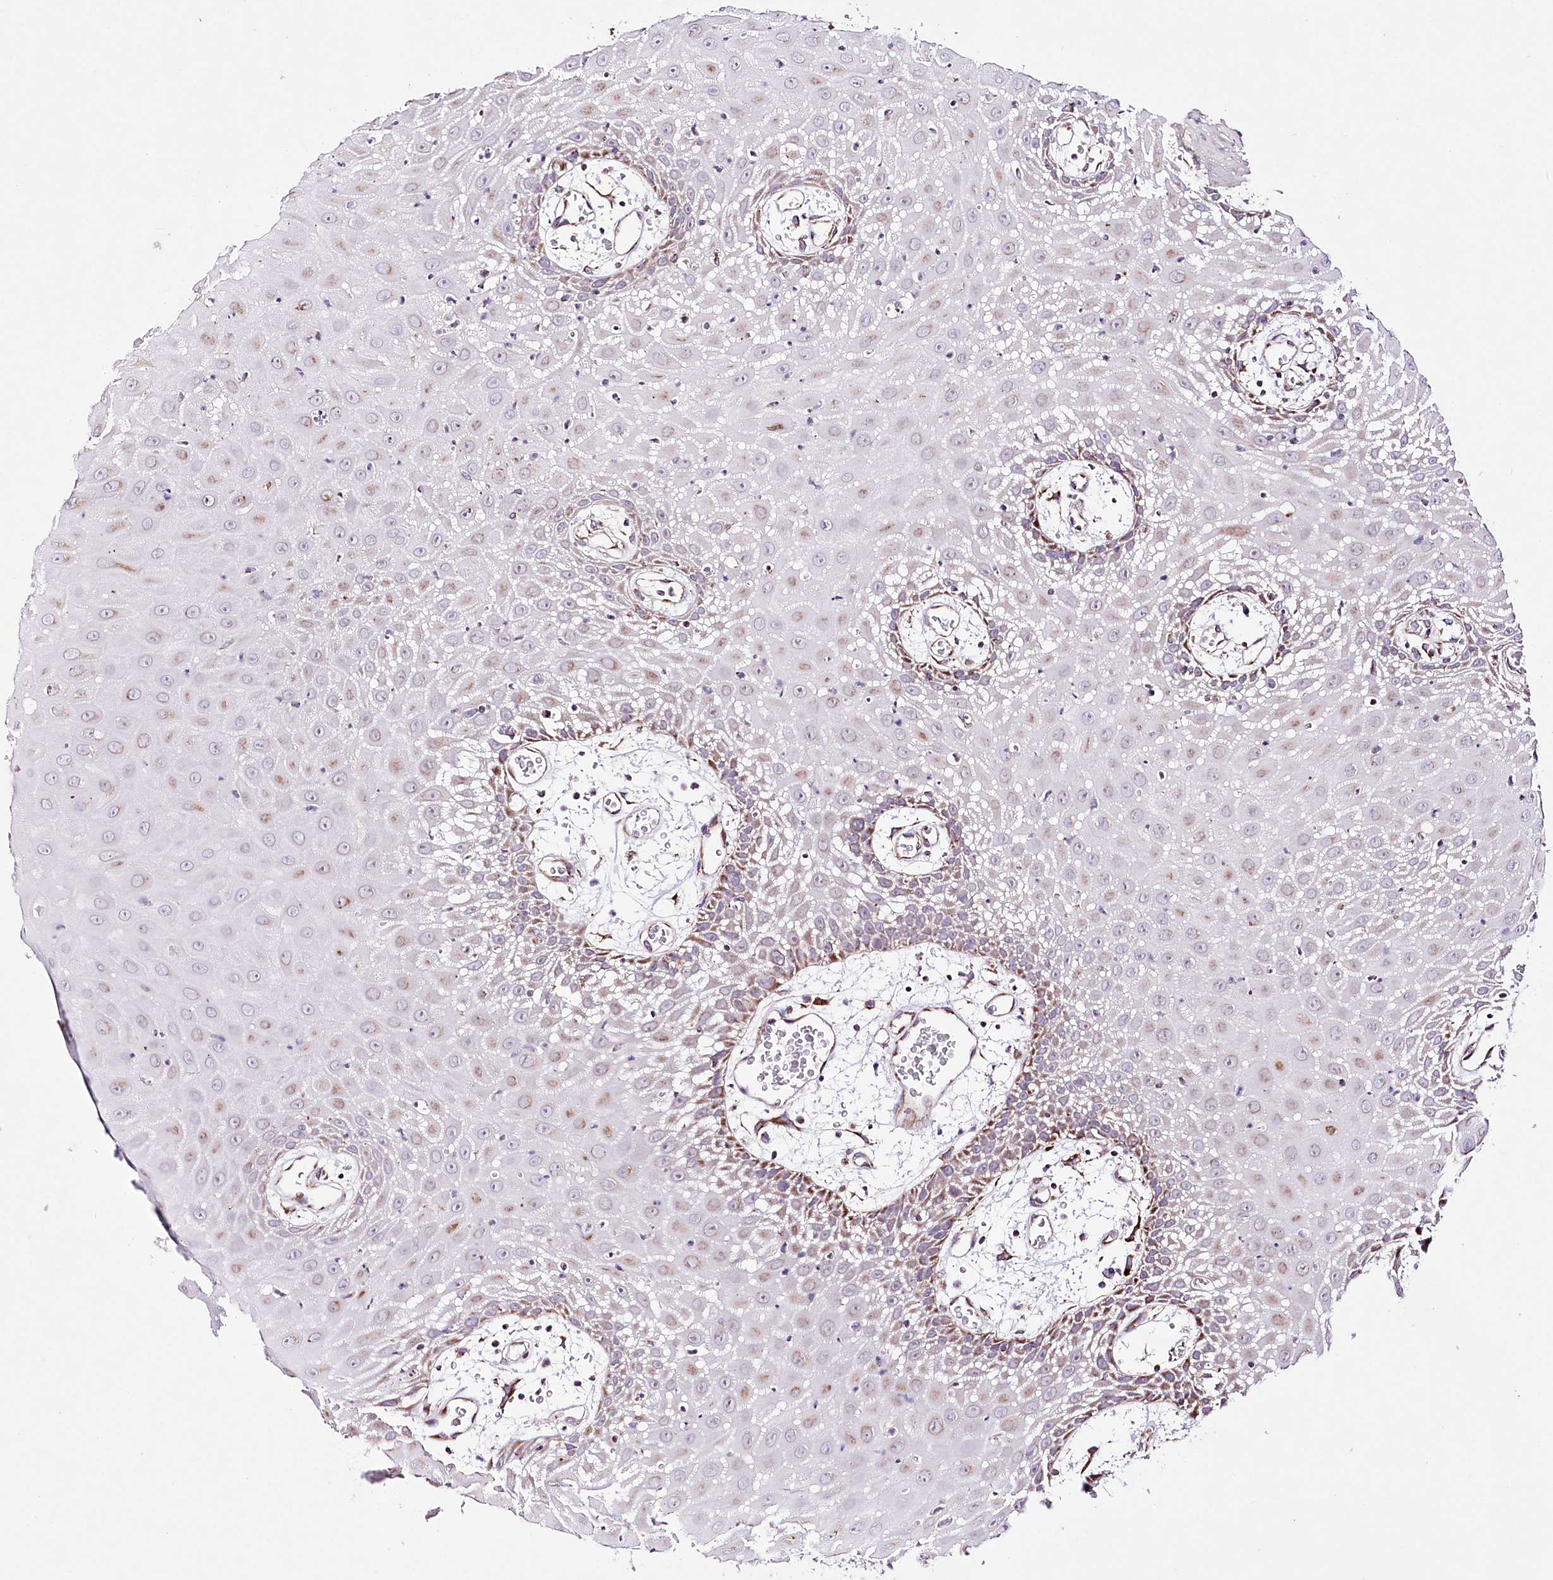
{"staining": {"intensity": "moderate", "quantity": "<25%", "location": "cytoplasmic/membranous"}, "tissue": "oral mucosa", "cell_type": "Squamous epithelial cells", "image_type": "normal", "snomed": [{"axis": "morphology", "description": "Normal tissue, NOS"}, {"axis": "topography", "description": "Skeletal muscle"}, {"axis": "topography", "description": "Oral tissue"}, {"axis": "topography", "description": "Salivary gland"}, {"axis": "topography", "description": "Peripheral nerve tissue"}], "caption": "This image reveals IHC staining of benign oral mucosa, with low moderate cytoplasmic/membranous expression in about <25% of squamous epithelial cells.", "gene": "ATE1", "patient": {"sex": "male", "age": 54}}